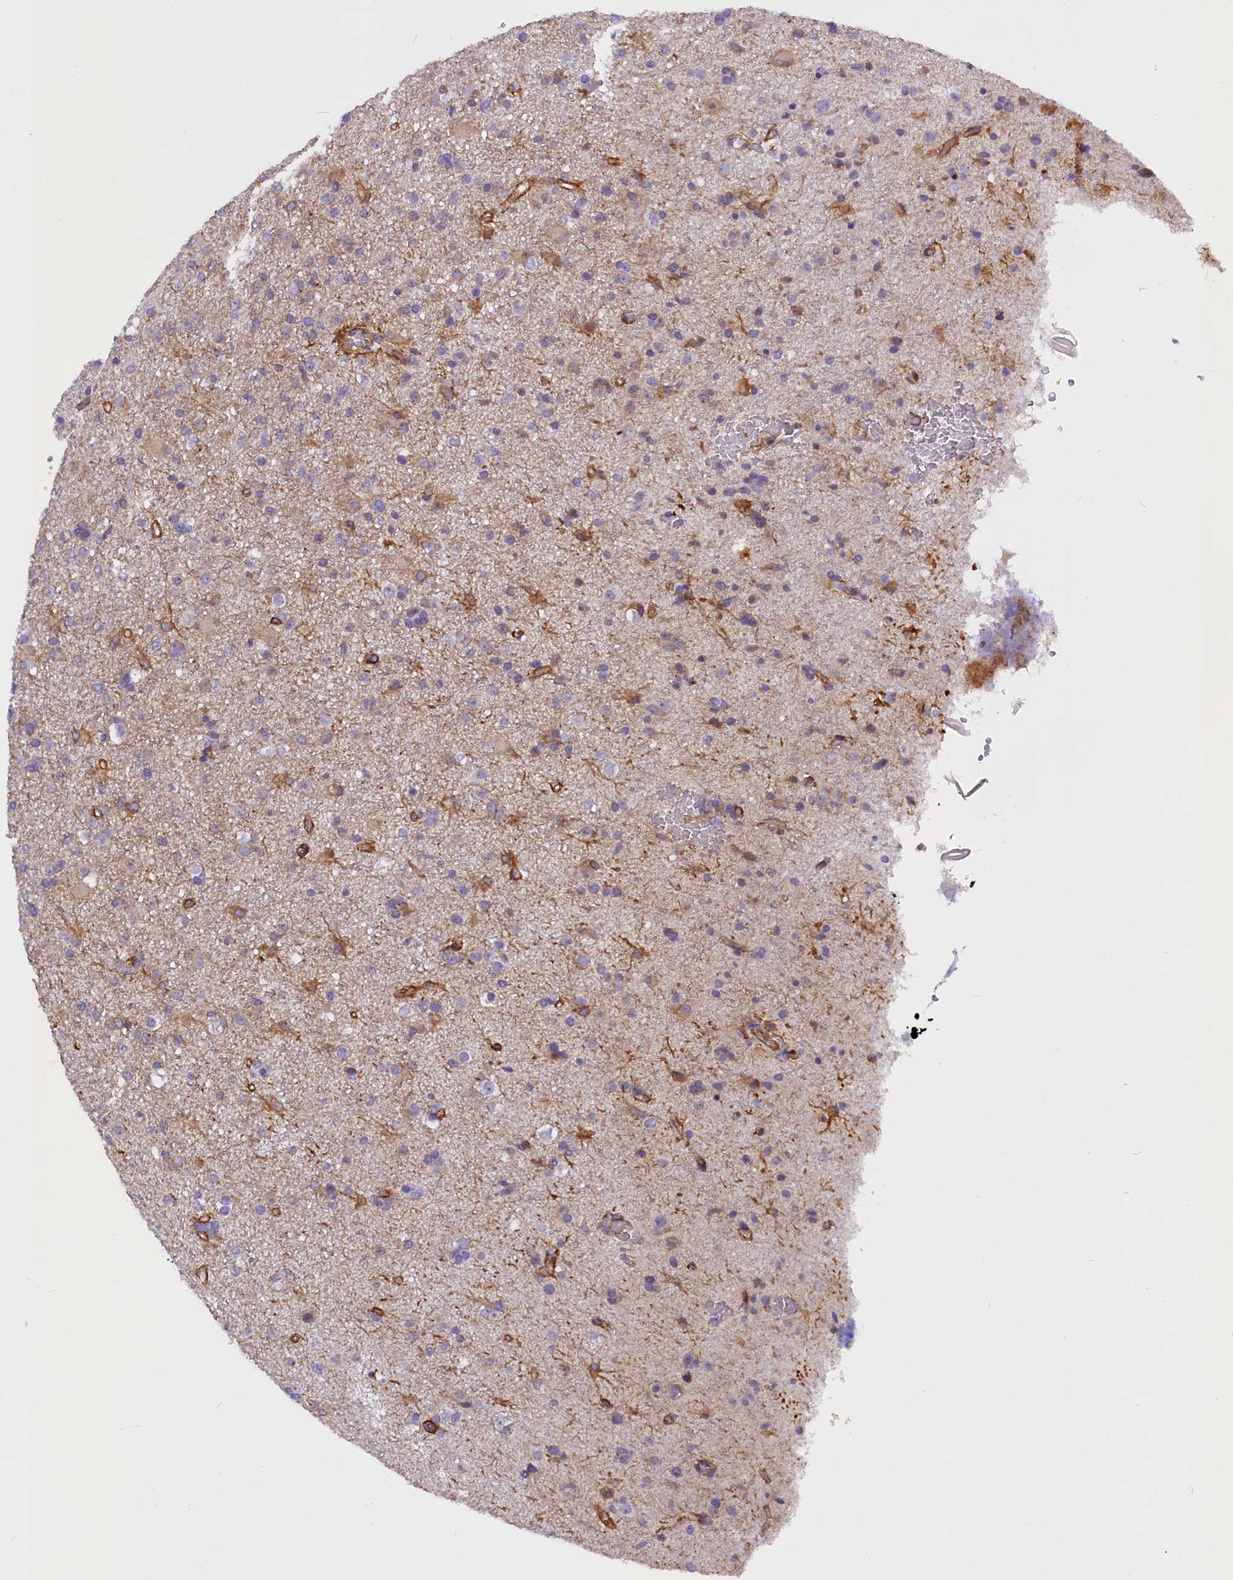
{"staining": {"intensity": "negative", "quantity": "none", "location": "none"}, "tissue": "glioma", "cell_type": "Tumor cells", "image_type": "cancer", "snomed": [{"axis": "morphology", "description": "Glioma, malignant, Low grade"}, {"axis": "topography", "description": "Brain"}], "caption": "Immunohistochemical staining of glioma exhibits no significant staining in tumor cells. (DAB (3,3'-diaminobenzidine) immunohistochemistry with hematoxylin counter stain).", "gene": "MED20", "patient": {"sex": "male", "age": 65}}